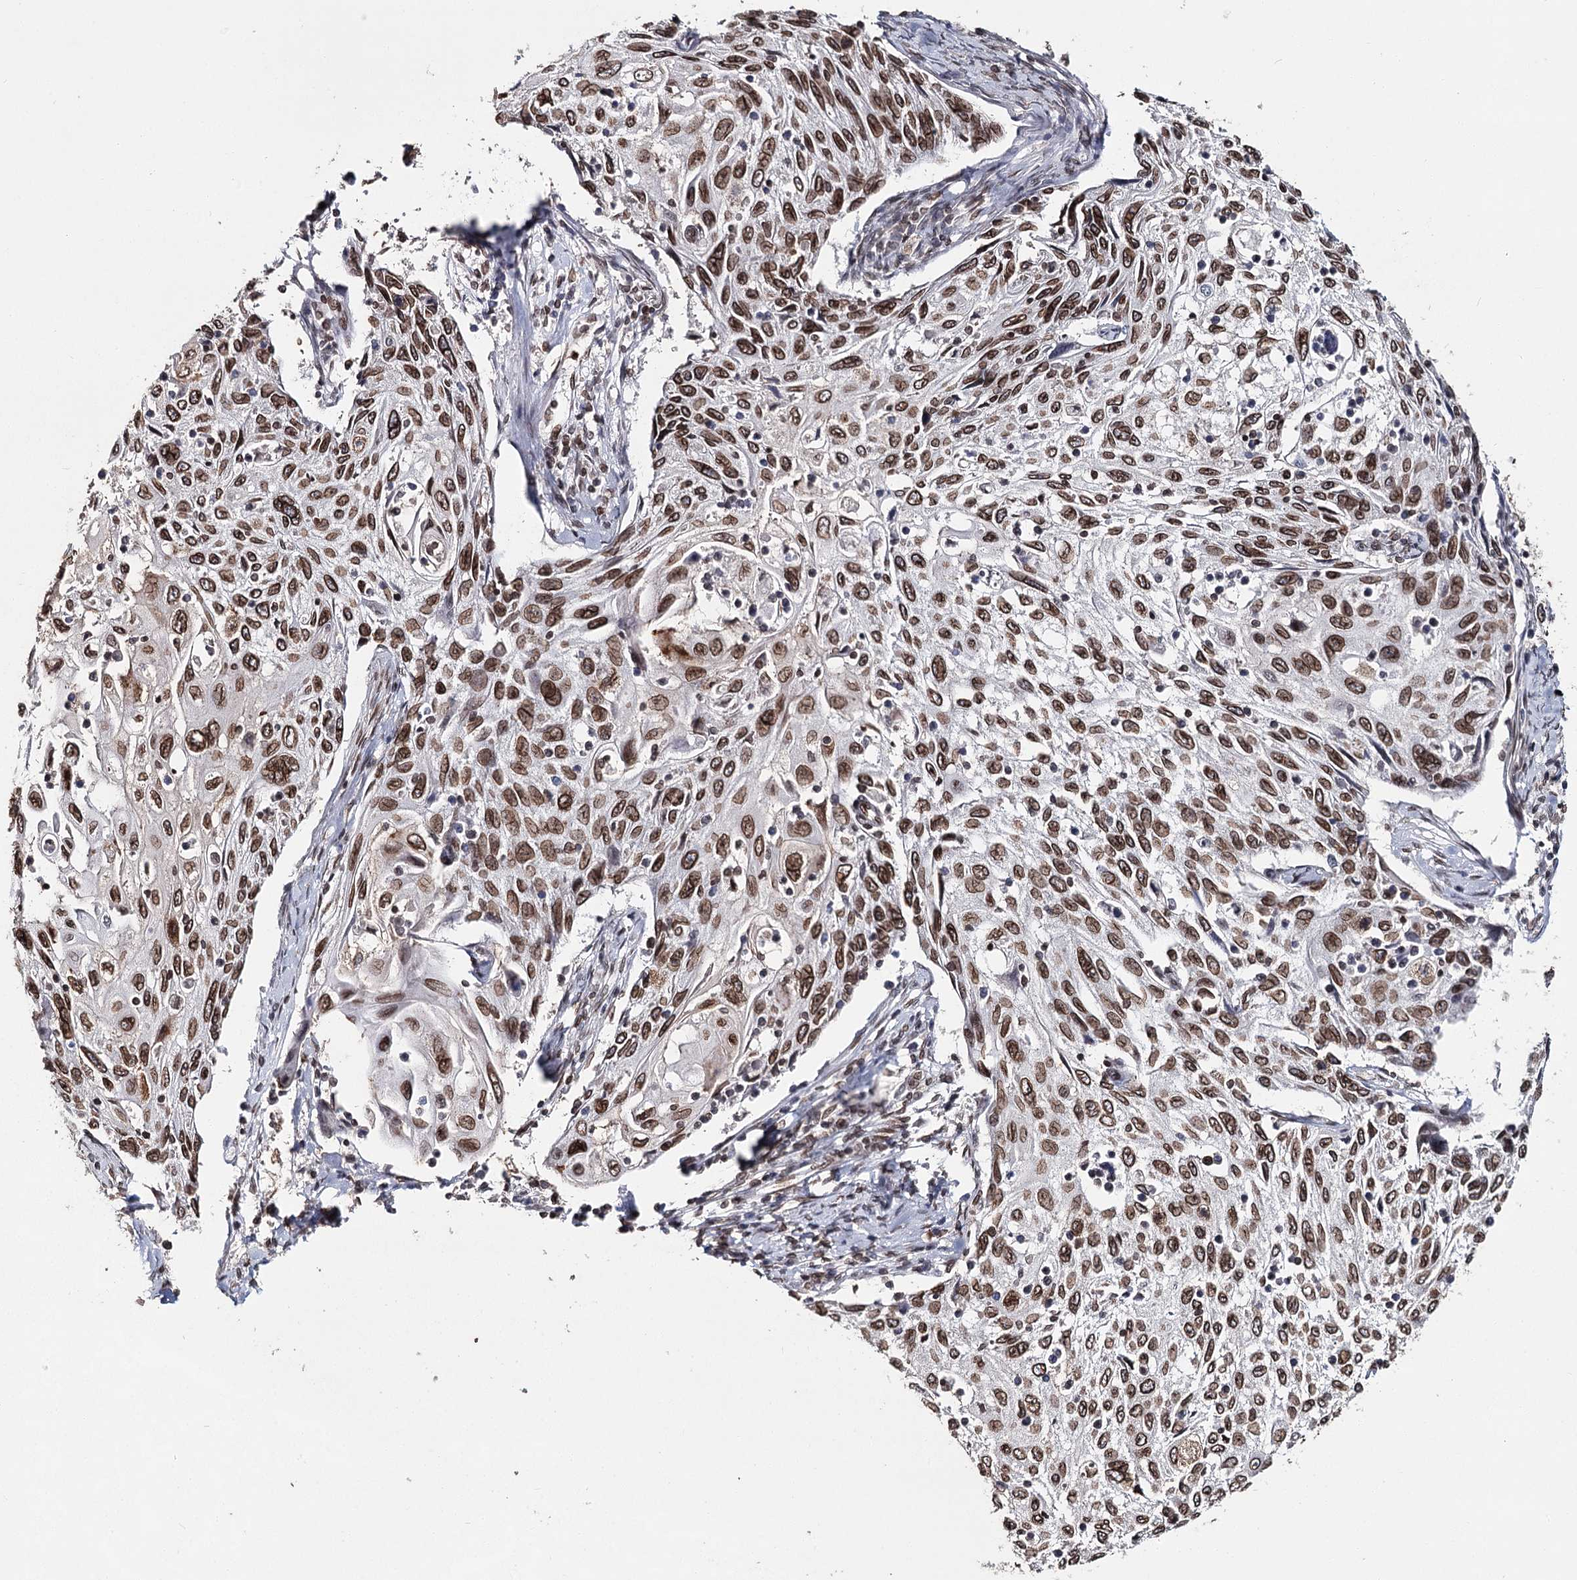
{"staining": {"intensity": "strong", "quantity": ">75%", "location": "cytoplasmic/membranous,nuclear"}, "tissue": "cervical cancer", "cell_type": "Tumor cells", "image_type": "cancer", "snomed": [{"axis": "morphology", "description": "Squamous cell carcinoma, NOS"}, {"axis": "topography", "description": "Cervix"}], "caption": "Strong cytoplasmic/membranous and nuclear protein positivity is present in about >75% of tumor cells in squamous cell carcinoma (cervical).", "gene": "KIAA0930", "patient": {"sex": "female", "age": 70}}